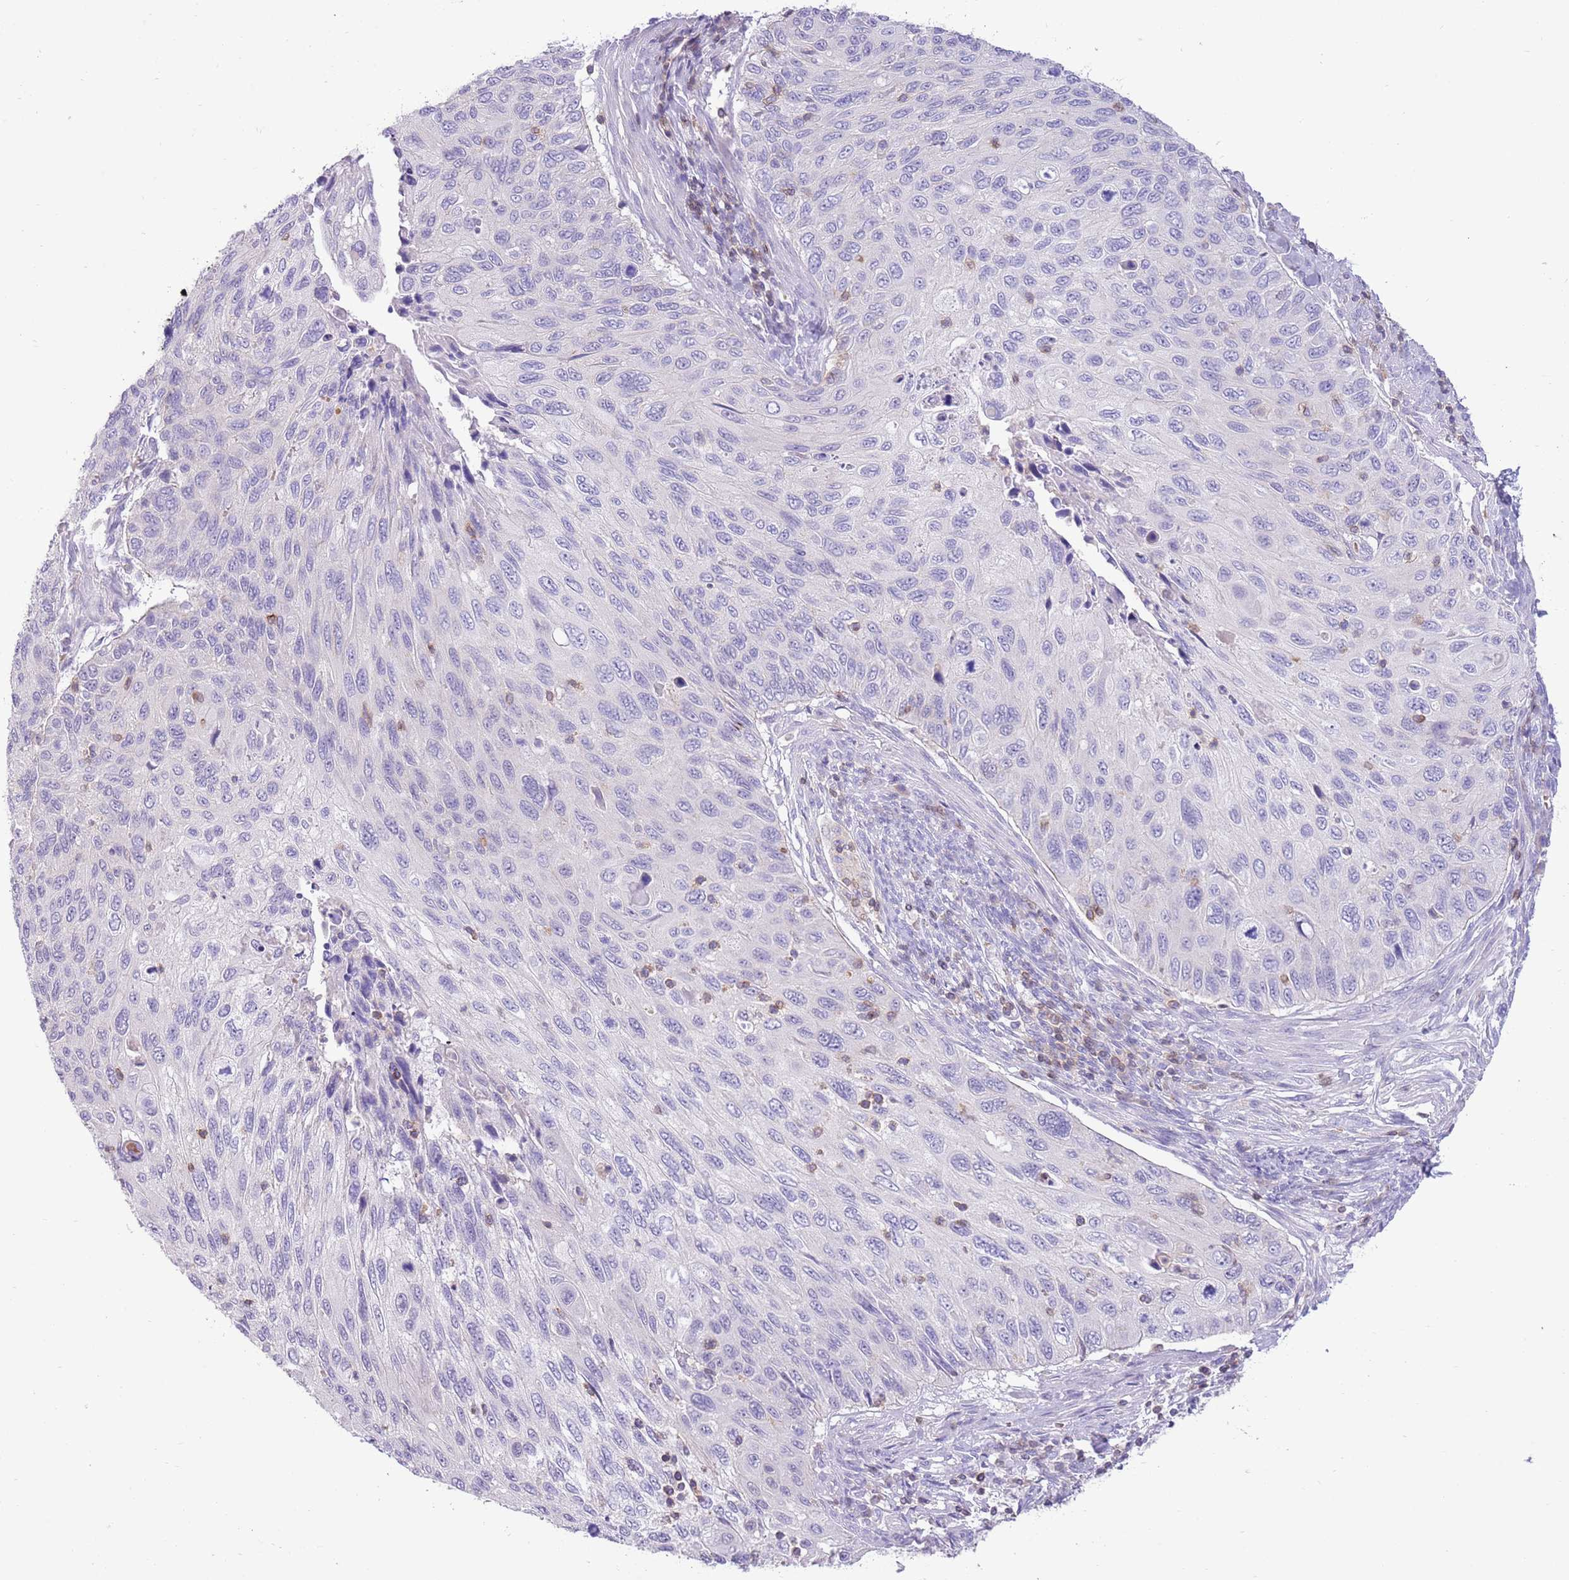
{"staining": {"intensity": "negative", "quantity": "none", "location": "none"}, "tissue": "cervical cancer", "cell_type": "Tumor cells", "image_type": "cancer", "snomed": [{"axis": "morphology", "description": "Squamous cell carcinoma, NOS"}, {"axis": "topography", "description": "Cervix"}], "caption": "Immunohistochemistry photomicrograph of neoplastic tissue: cervical squamous cell carcinoma stained with DAB shows no significant protein staining in tumor cells.", "gene": "OR4Q3", "patient": {"sex": "female", "age": 70}}